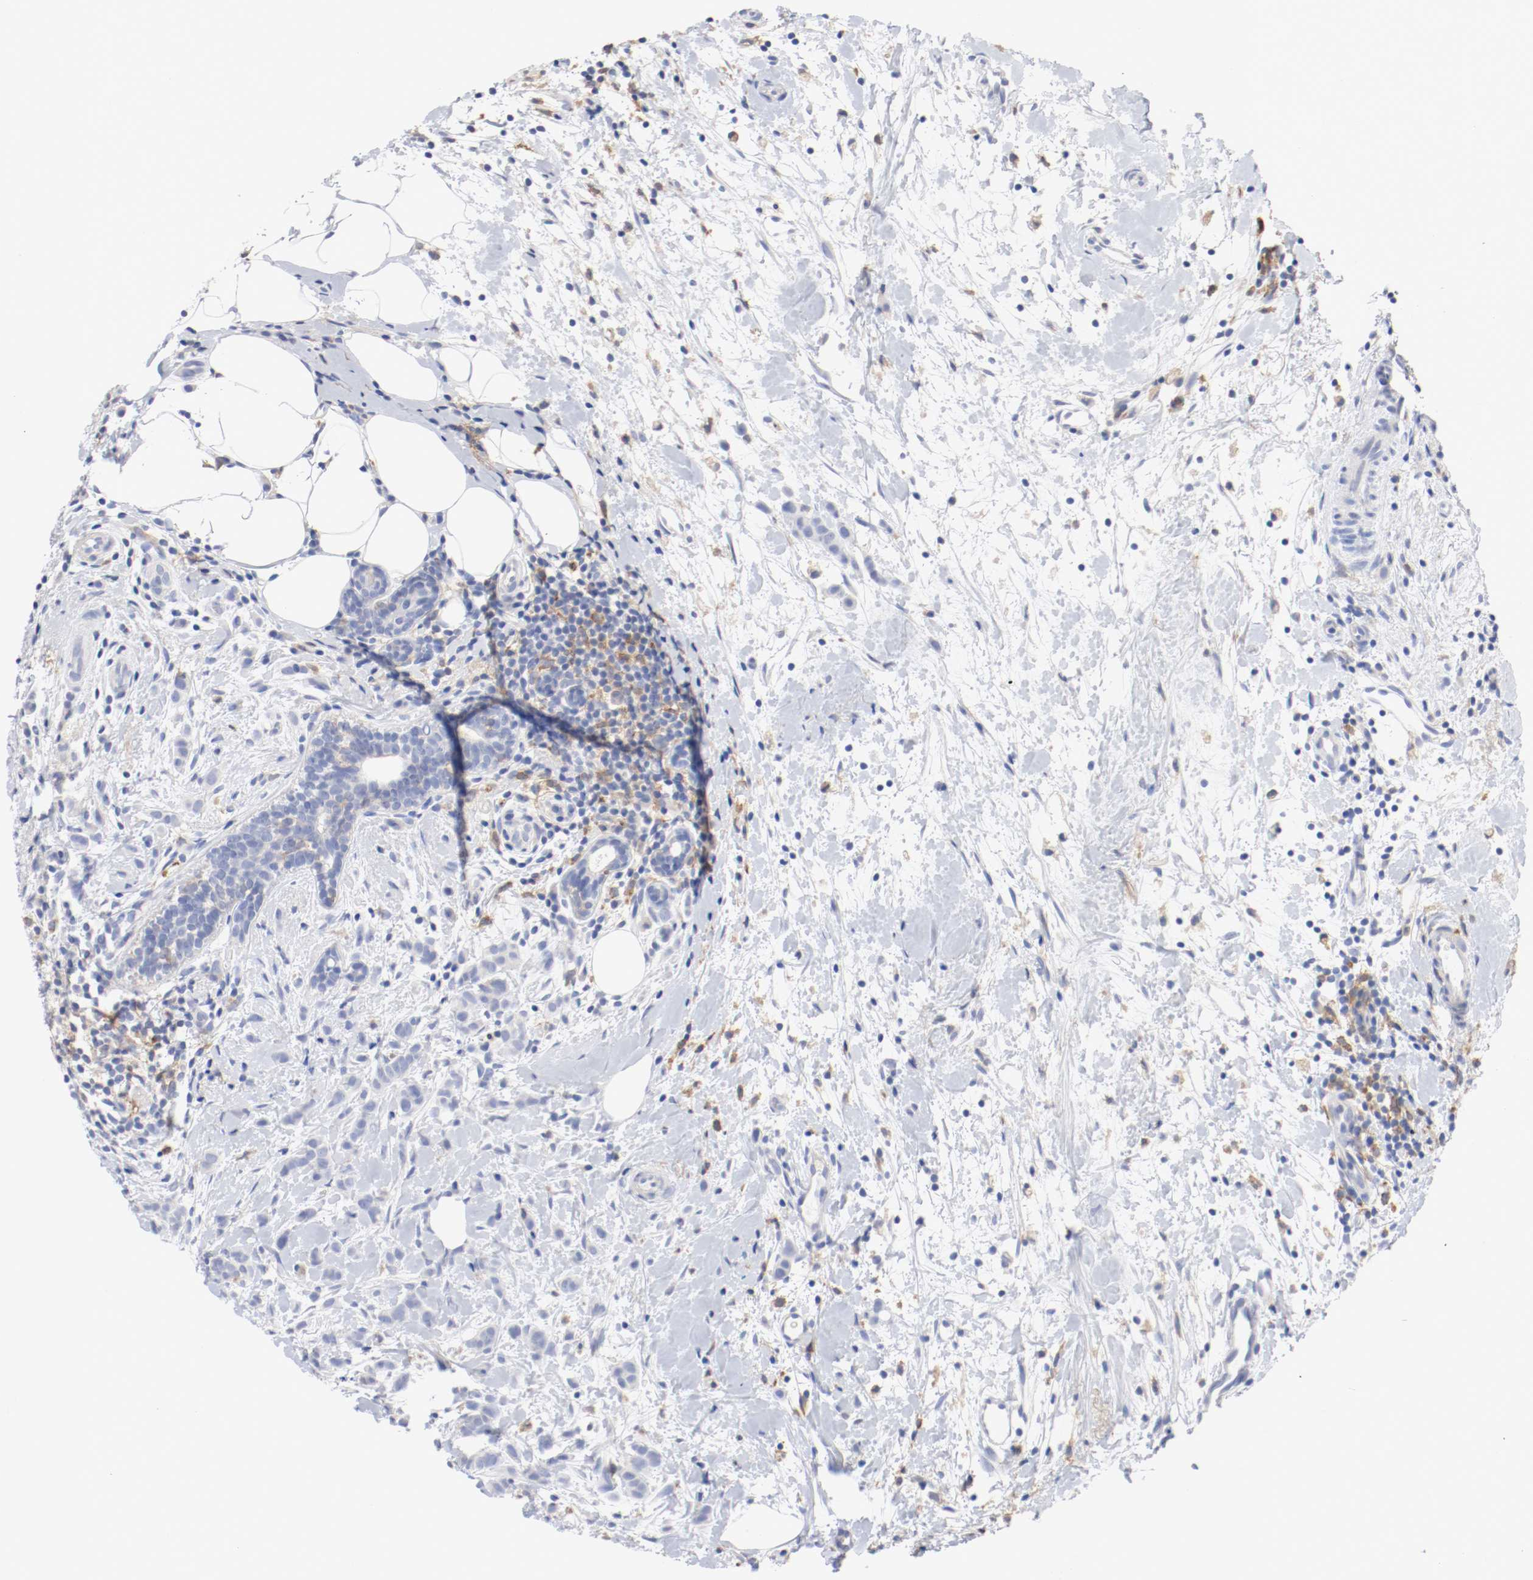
{"staining": {"intensity": "negative", "quantity": "none", "location": "none"}, "tissue": "breast cancer", "cell_type": "Tumor cells", "image_type": "cancer", "snomed": [{"axis": "morphology", "description": "Lobular carcinoma, in situ"}, {"axis": "morphology", "description": "Lobular carcinoma"}, {"axis": "topography", "description": "Breast"}], "caption": "IHC histopathology image of breast lobular carcinoma in situ stained for a protein (brown), which reveals no staining in tumor cells. The staining was performed using DAB to visualize the protein expression in brown, while the nuclei were stained in blue with hematoxylin (Magnification: 20x).", "gene": "FGFBP1", "patient": {"sex": "female", "age": 41}}